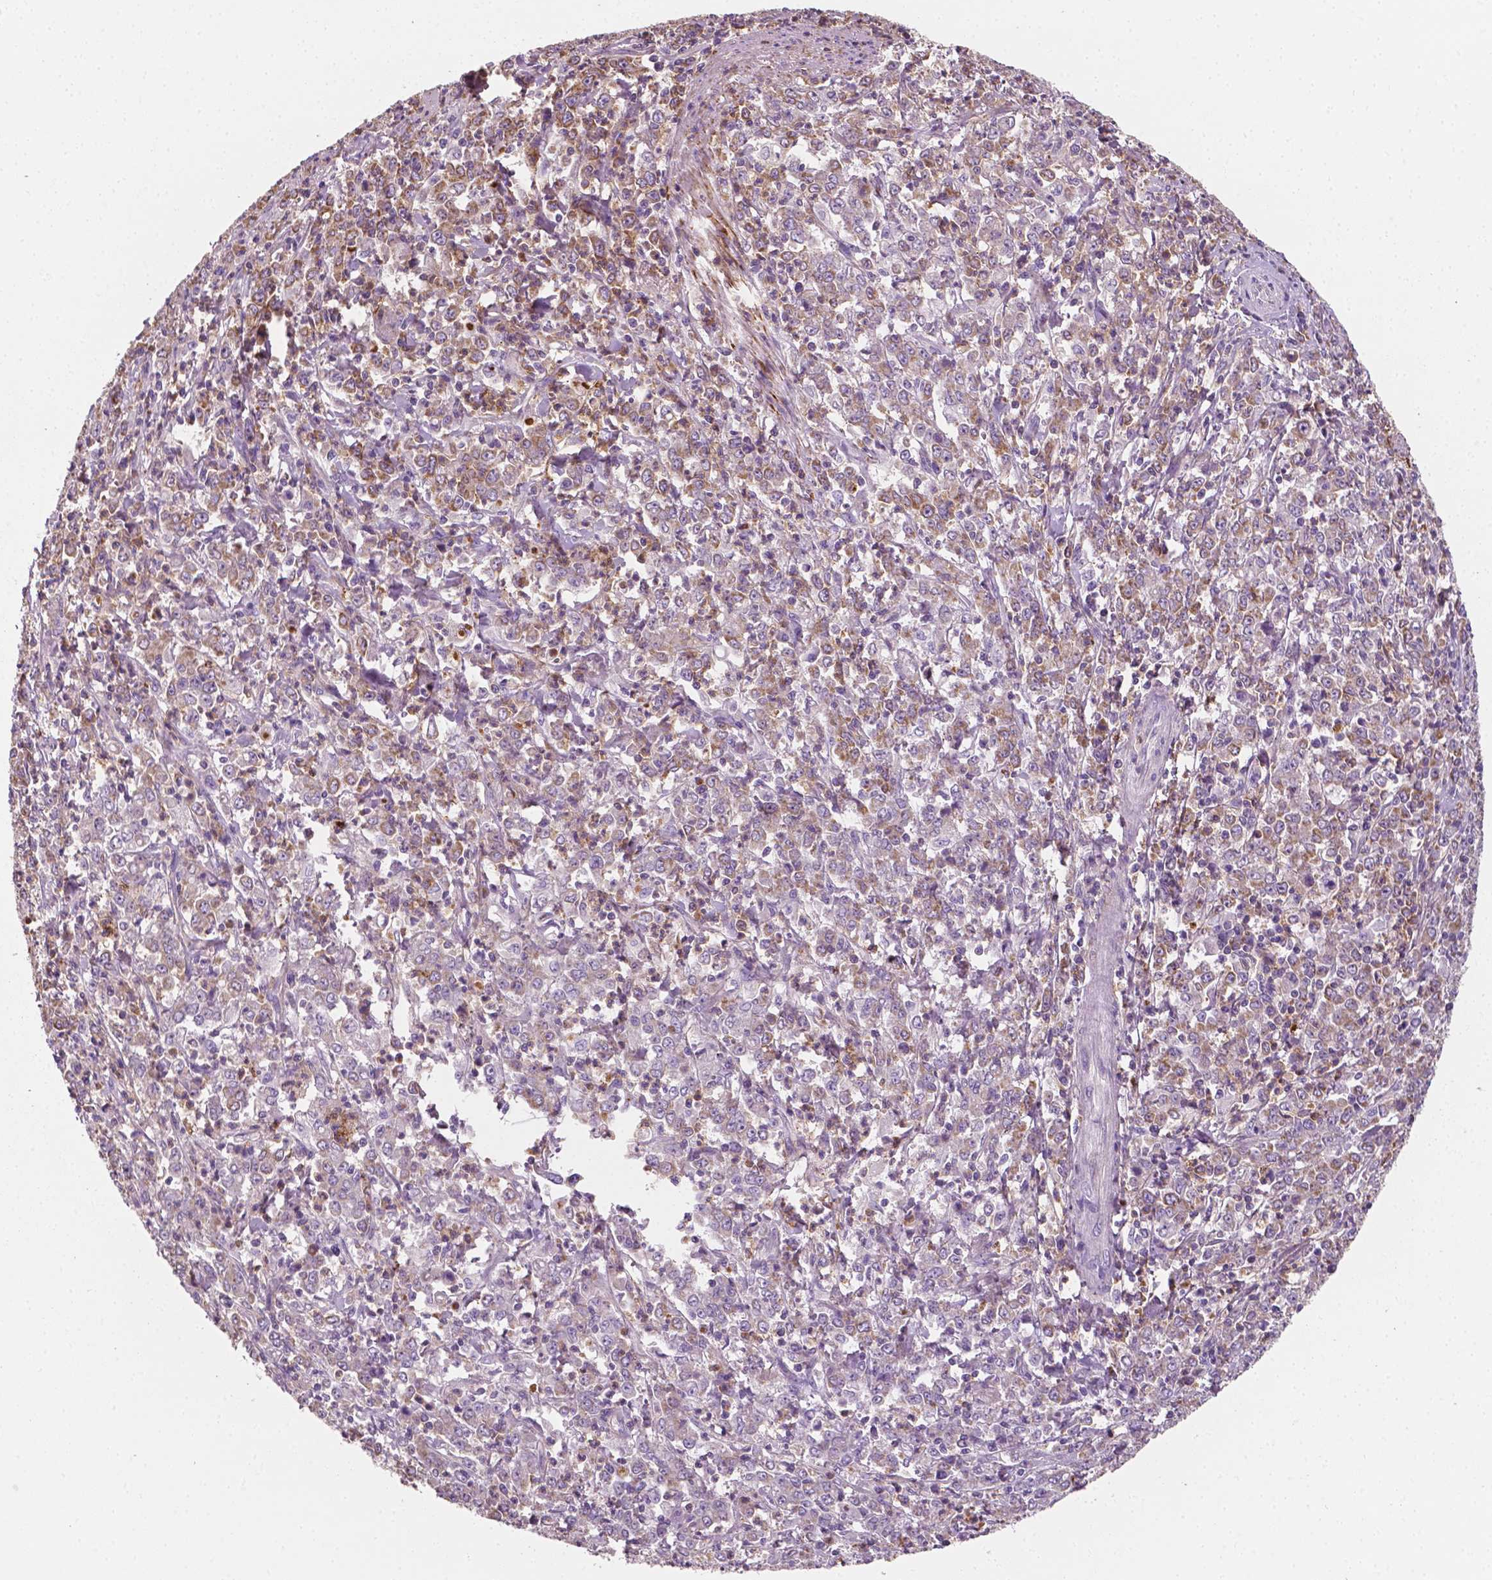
{"staining": {"intensity": "weak", "quantity": "25%-75%", "location": "cytoplasmic/membranous"}, "tissue": "stomach cancer", "cell_type": "Tumor cells", "image_type": "cancer", "snomed": [{"axis": "morphology", "description": "Adenocarcinoma, NOS"}, {"axis": "topography", "description": "Stomach, lower"}], "caption": "Protein expression analysis of human stomach cancer reveals weak cytoplasmic/membranous positivity in about 25%-75% of tumor cells.", "gene": "PTX3", "patient": {"sex": "female", "age": 71}}